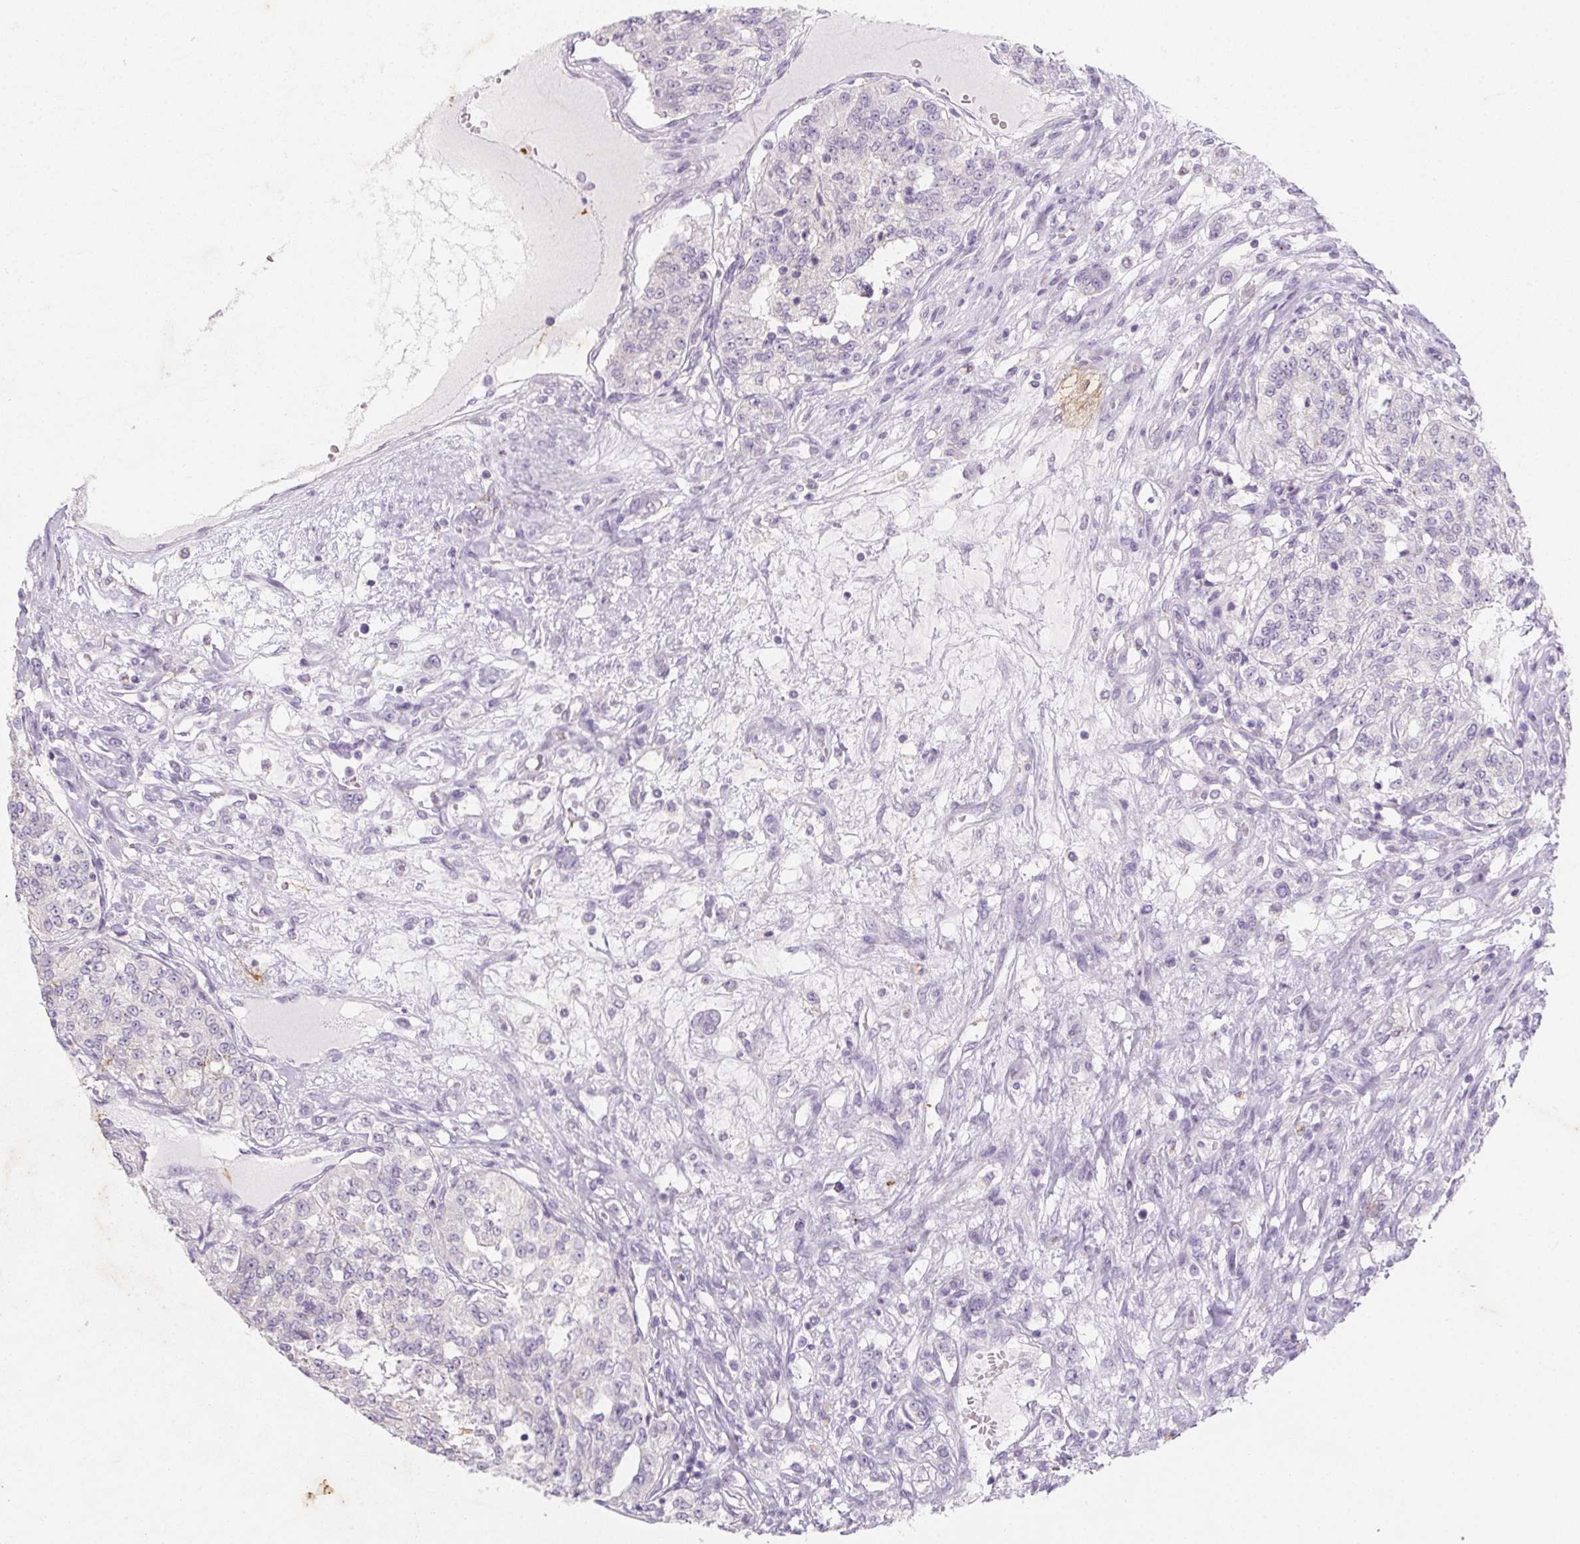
{"staining": {"intensity": "negative", "quantity": "none", "location": "none"}, "tissue": "renal cancer", "cell_type": "Tumor cells", "image_type": "cancer", "snomed": [{"axis": "morphology", "description": "Adenocarcinoma, NOS"}, {"axis": "topography", "description": "Kidney"}], "caption": "Renal cancer (adenocarcinoma) was stained to show a protein in brown. There is no significant staining in tumor cells. (DAB immunohistochemistry (IHC) visualized using brightfield microscopy, high magnification).", "gene": "DCD", "patient": {"sex": "female", "age": 63}}